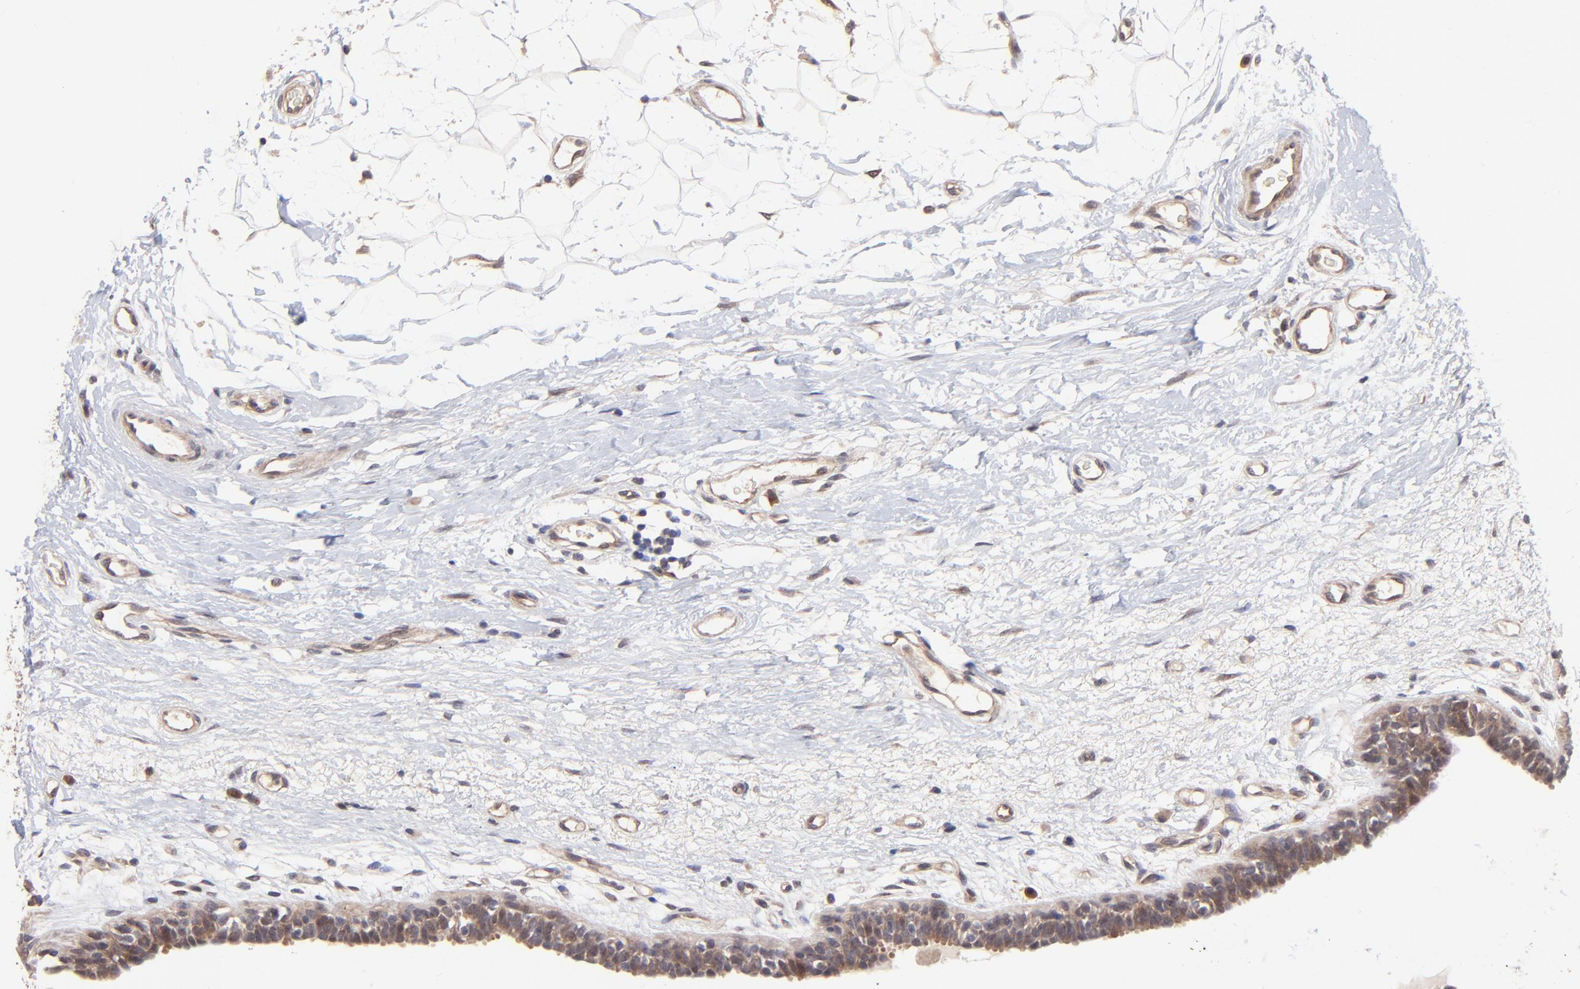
{"staining": {"intensity": "moderate", "quantity": ">75%", "location": "cytoplasmic/membranous"}, "tissue": "breast cancer", "cell_type": "Tumor cells", "image_type": "cancer", "snomed": [{"axis": "morphology", "description": "Duct carcinoma"}, {"axis": "topography", "description": "Breast"}], "caption": "Breast cancer stained for a protein (brown) demonstrates moderate cytoplasmic/membranous positive positivity in about >75% of tumor cells.", "gene": "BAIAP2L2", "patient": {"sex": "female", "age": 40}}